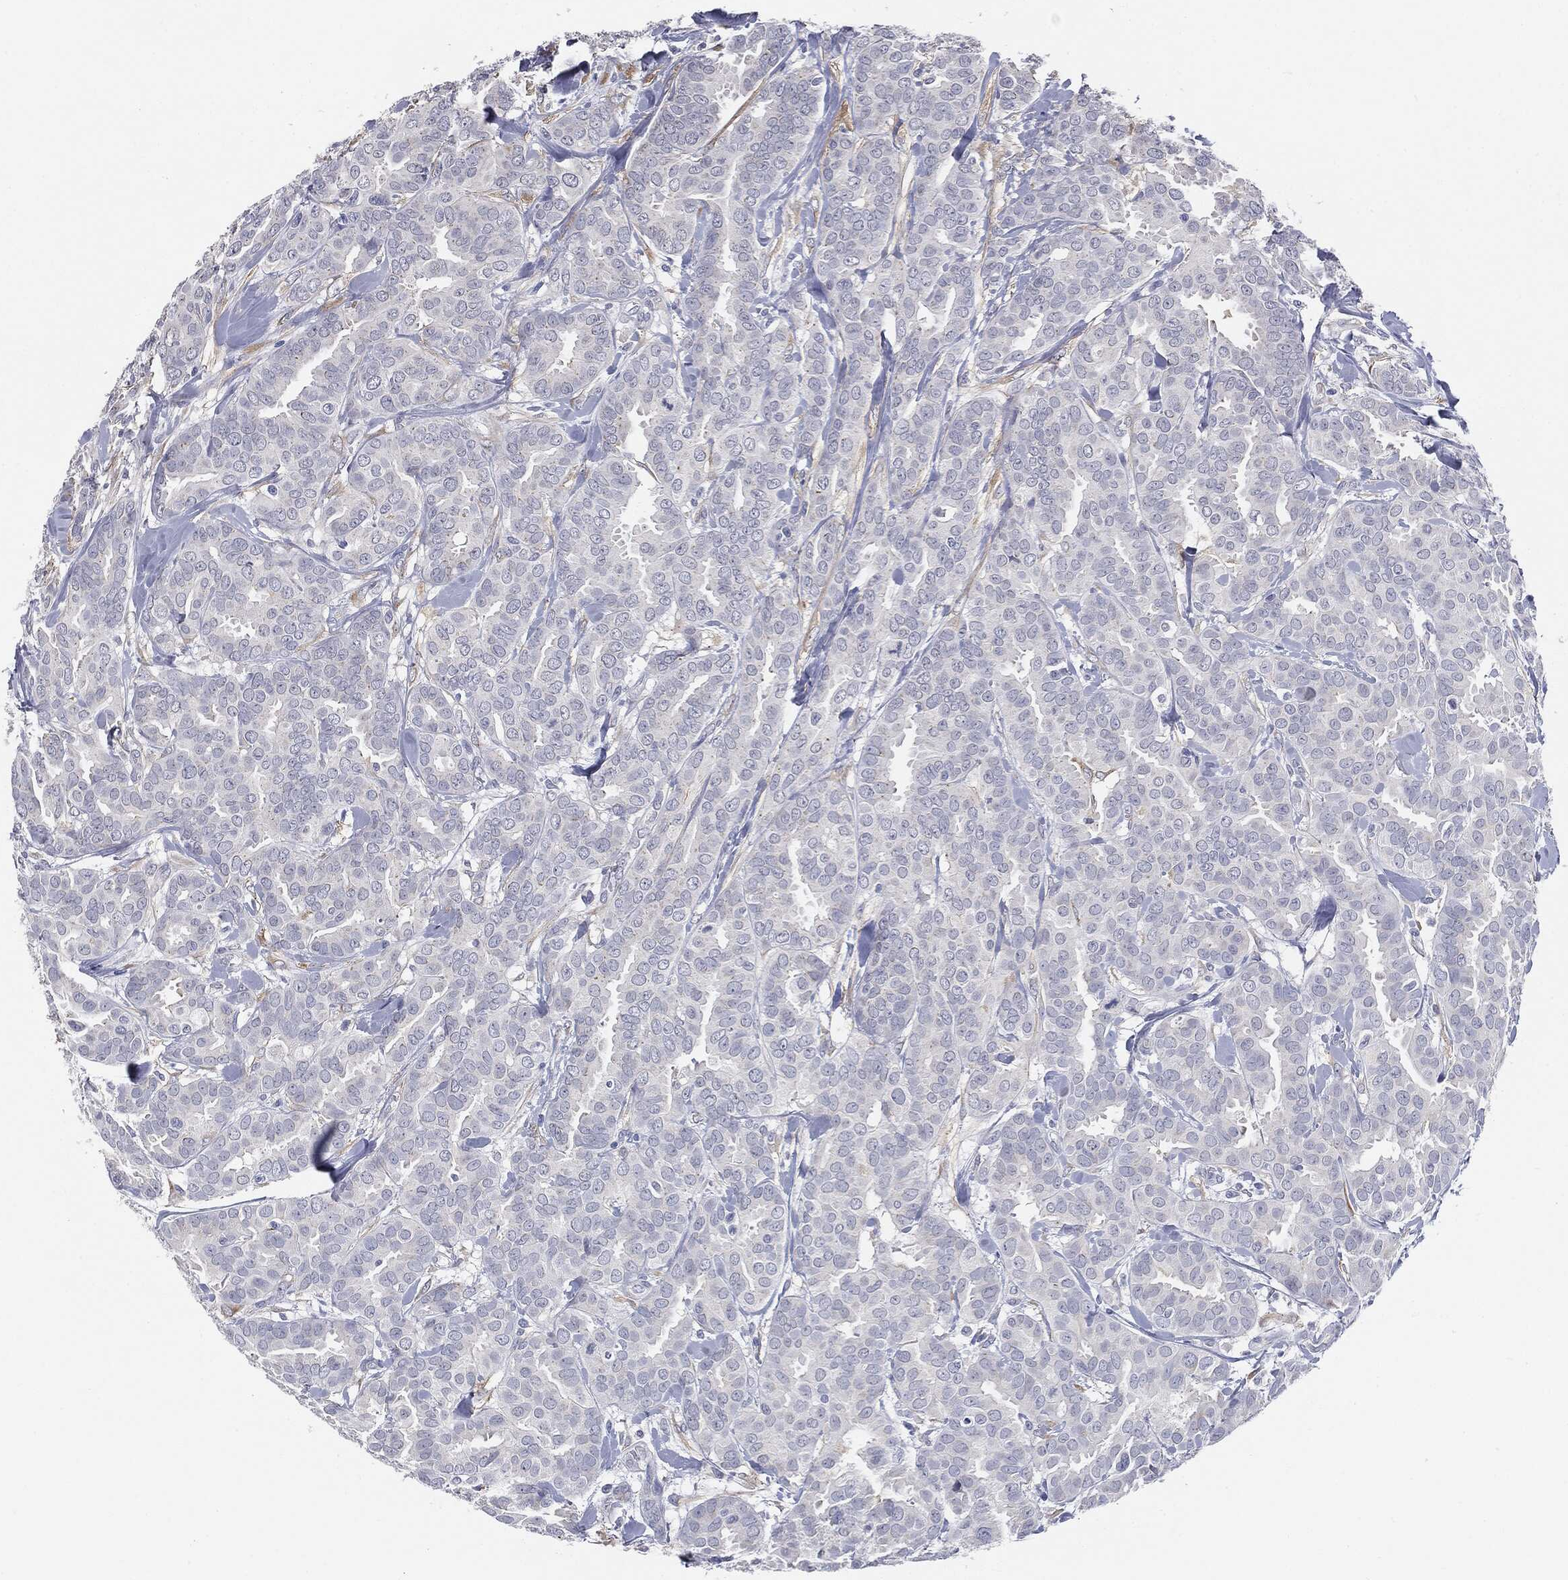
{"staining": {"intensity": "negative", "quantity": "none", "location": "none"}, "tissue": "breast cancer", "cell_type": "Tumor cells", "image_type": "cancer", "snomed": [{"axis": "morphology", "description": "Duct carcinoma"}, {"axis": "topography", "description": "Breast"}], "caption": "High power microscopy histopathology image of an immunohistochemistry micrograph of breast intraductal carcinoma, revealing no significant positivity in tumor cells.", "gene": "KRT5", "patient": {"sex": "female", "age": 45}}